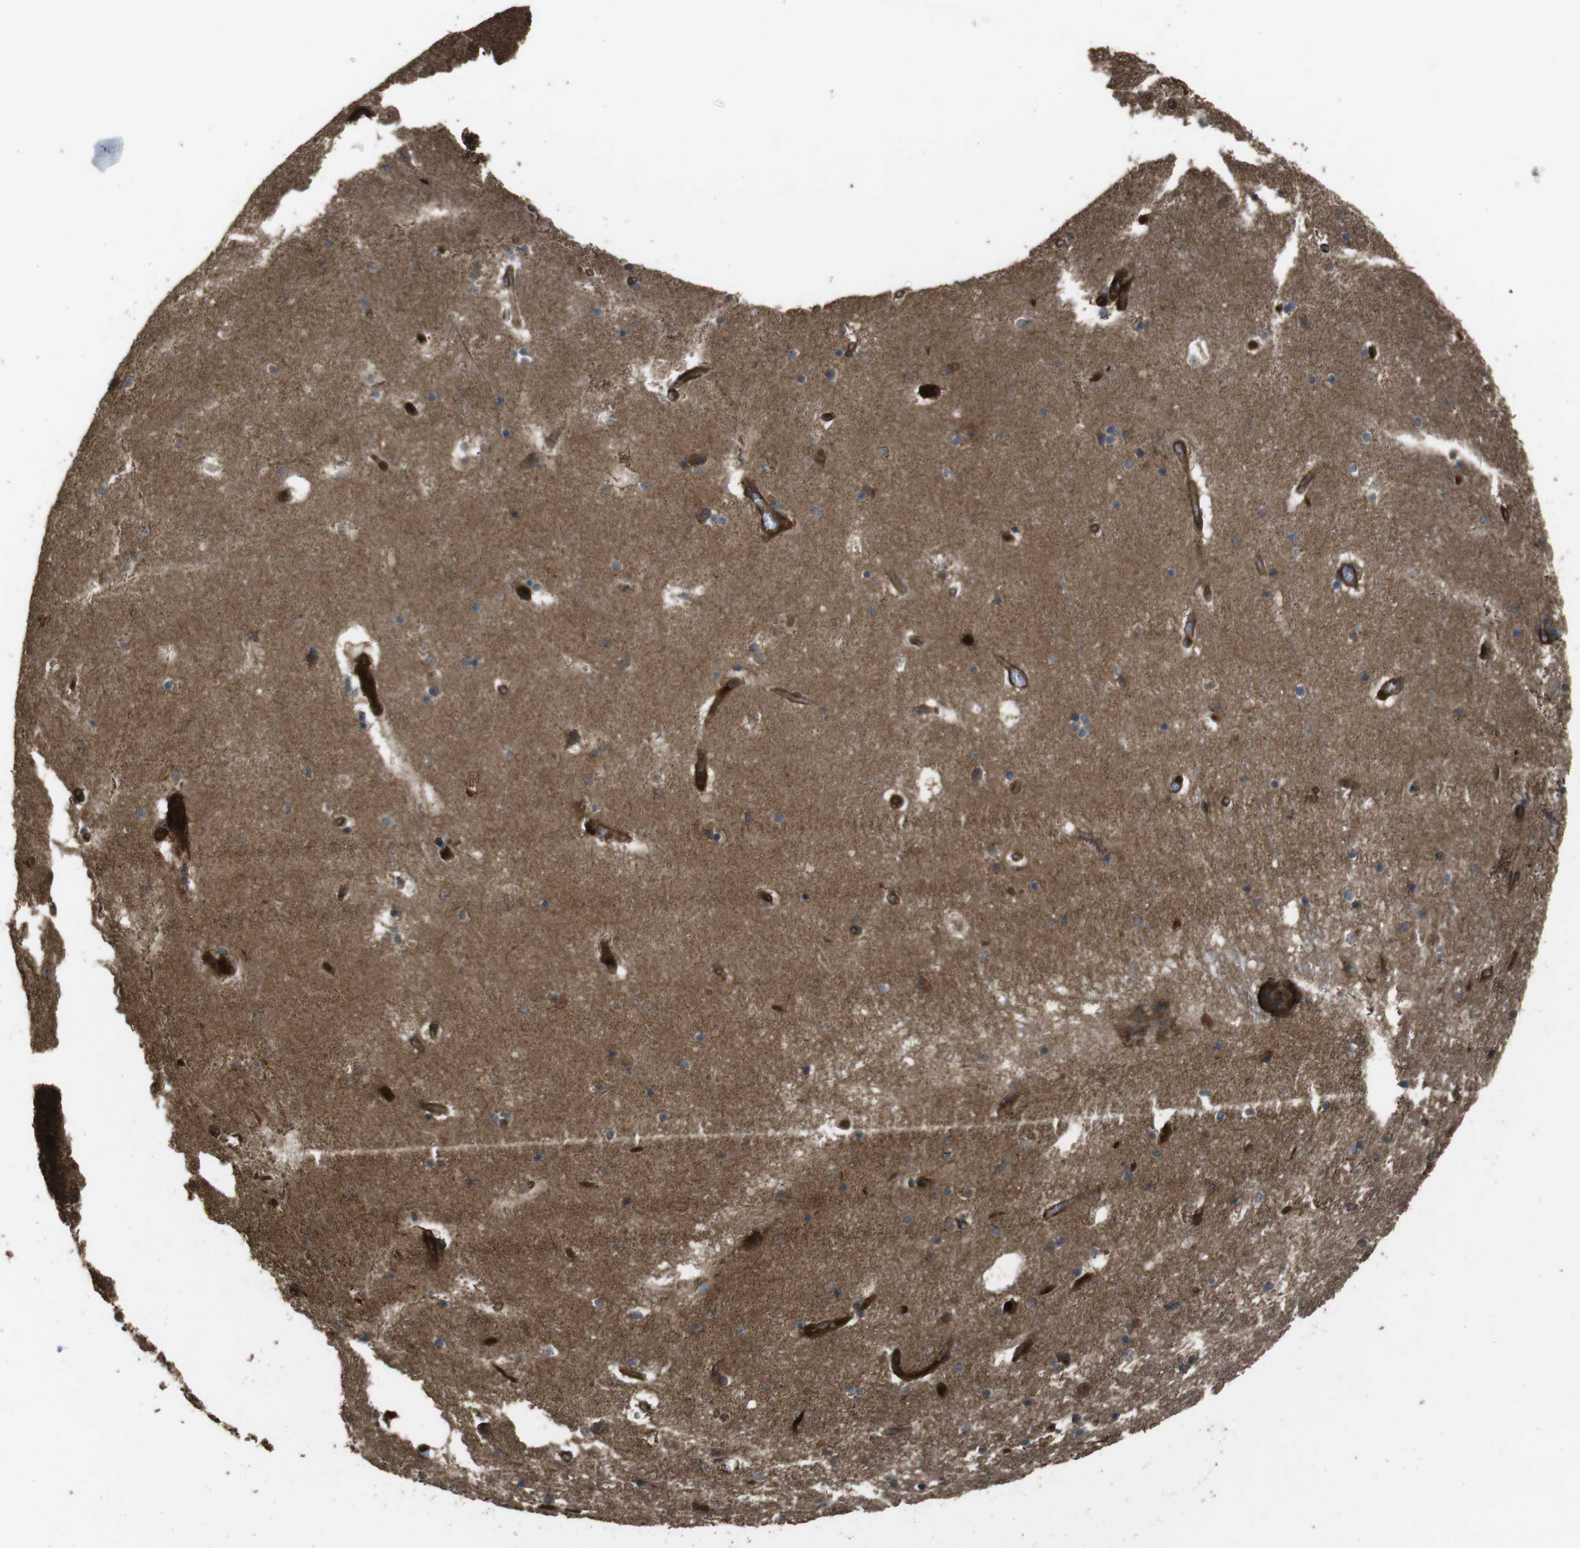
{"staining": {"intensity": "moderate", "quantity": "25%-75%", "location": "cytoplasmic/membranous"}, "tissue": "hippocampus", "cell_type": "Glial cells", "image_type": "normal", "snomed": [{"axis": "morphology", "description": "Normal tissue, NOS"}, {"axis": "topography", "description": "Hippocampus"}], "caption": "Hippocampus stained with immunohistochemistry displays moderate cytoplasmic/membranous positivity in about 25%-75% of glial cells. The staining was performed using DAB, with brown indicating positive protein expression. Nuclei are stained blue with hematoxylin.", "gene": "MSRB3", "patient": {"sex": "male", "age": 45}}